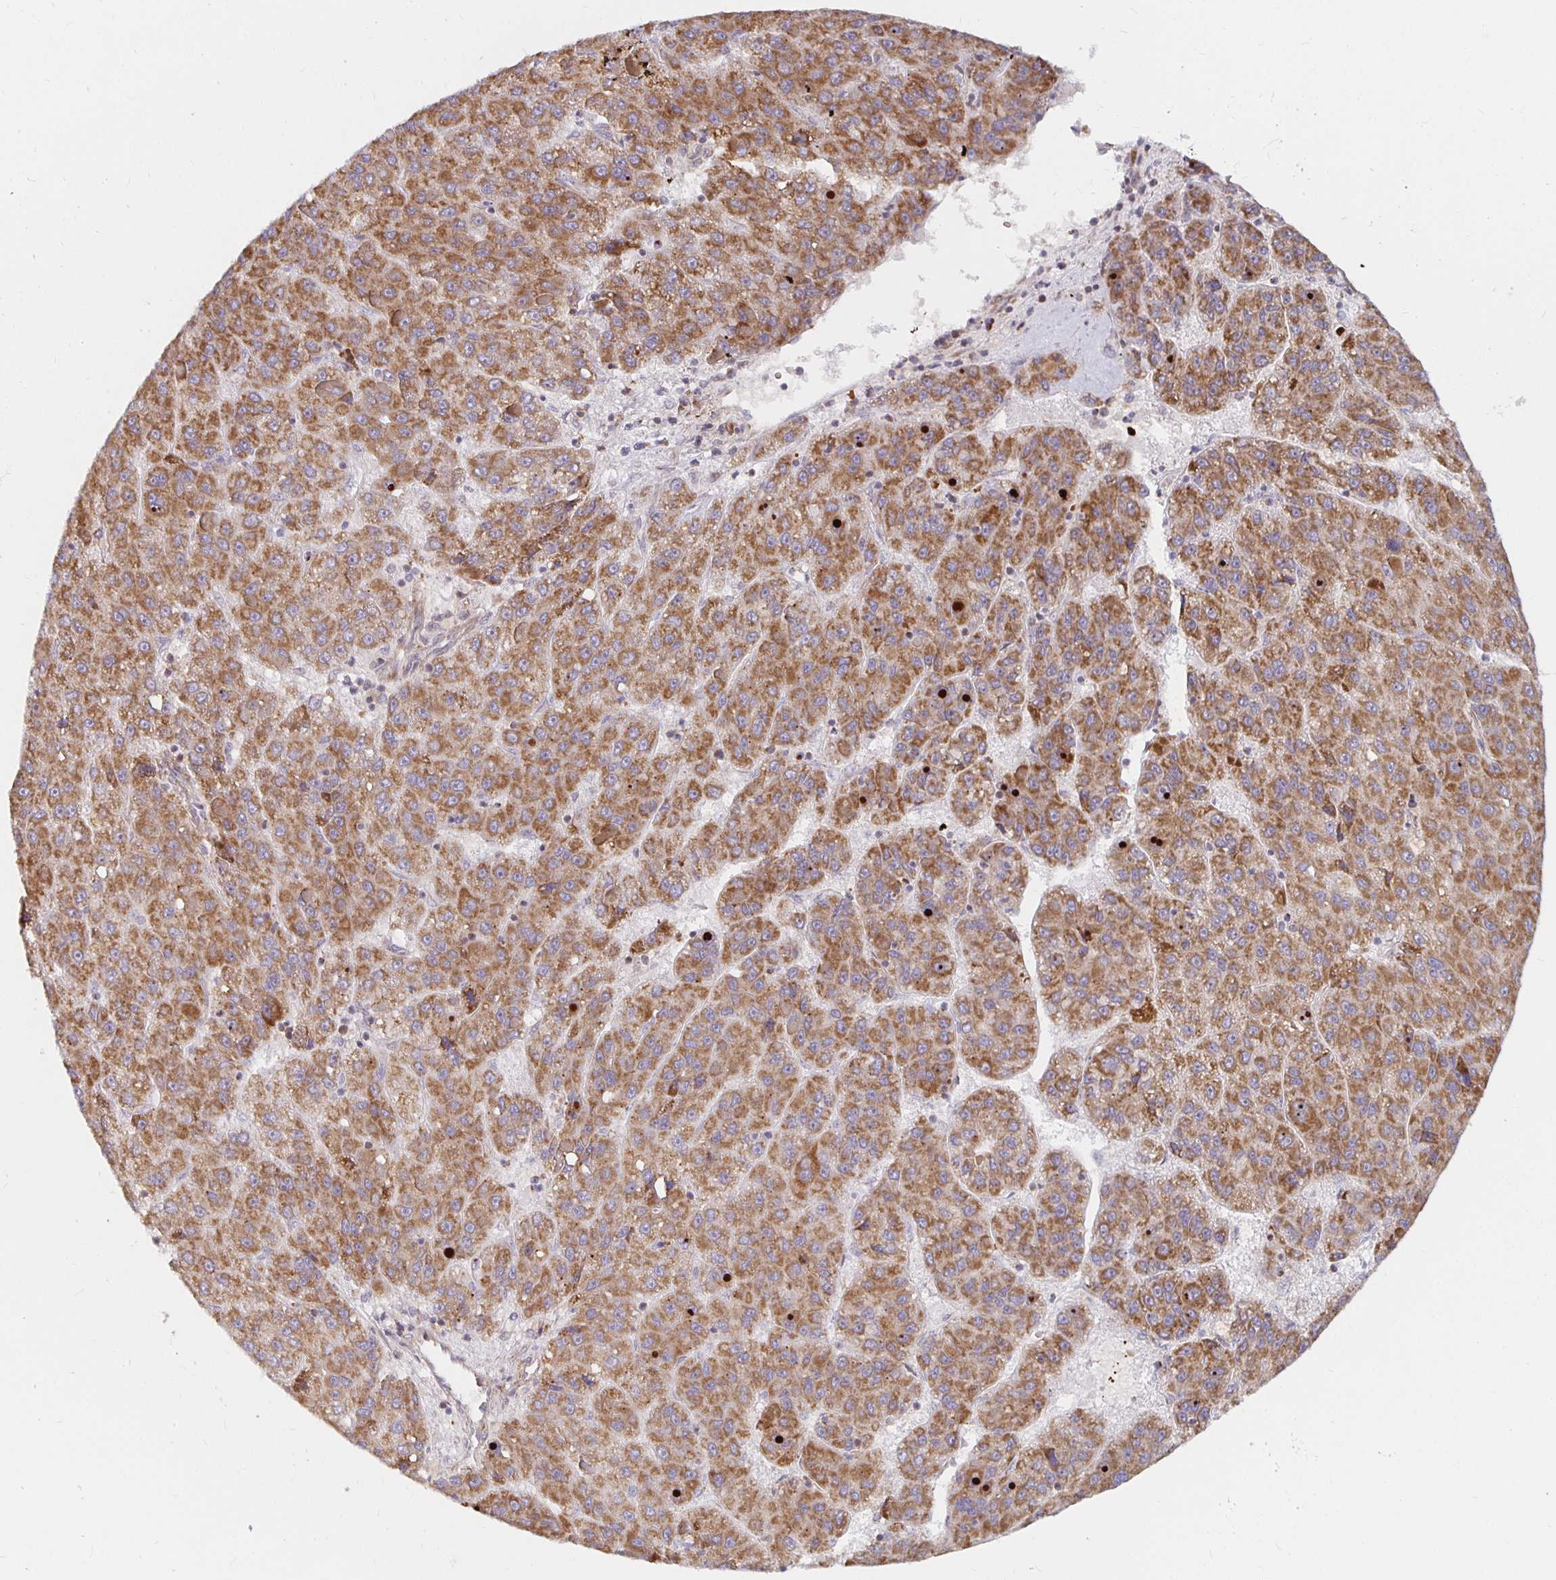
{"staining": {"intensity": "strong", "quantity": ">75%", "location": "cytoplasmic/membranous"}, "tissue": "liver cancer", "cell_type": "Tumor cells", "image_type": "cancer", "snomed": [{"axis": "morphology", "description": "Carcinoma, Hepatocellular, NOS"}, {"axis": "topography", "description": "Liver"}], "caption": "Brown immunohistochemical staining in liver cancer exhibits strong cytoplasmic/membranous expression in approximately >75% of tumor cells.", "gene": "MRPL28", "patient": {"sex": "female", "age": 82}}